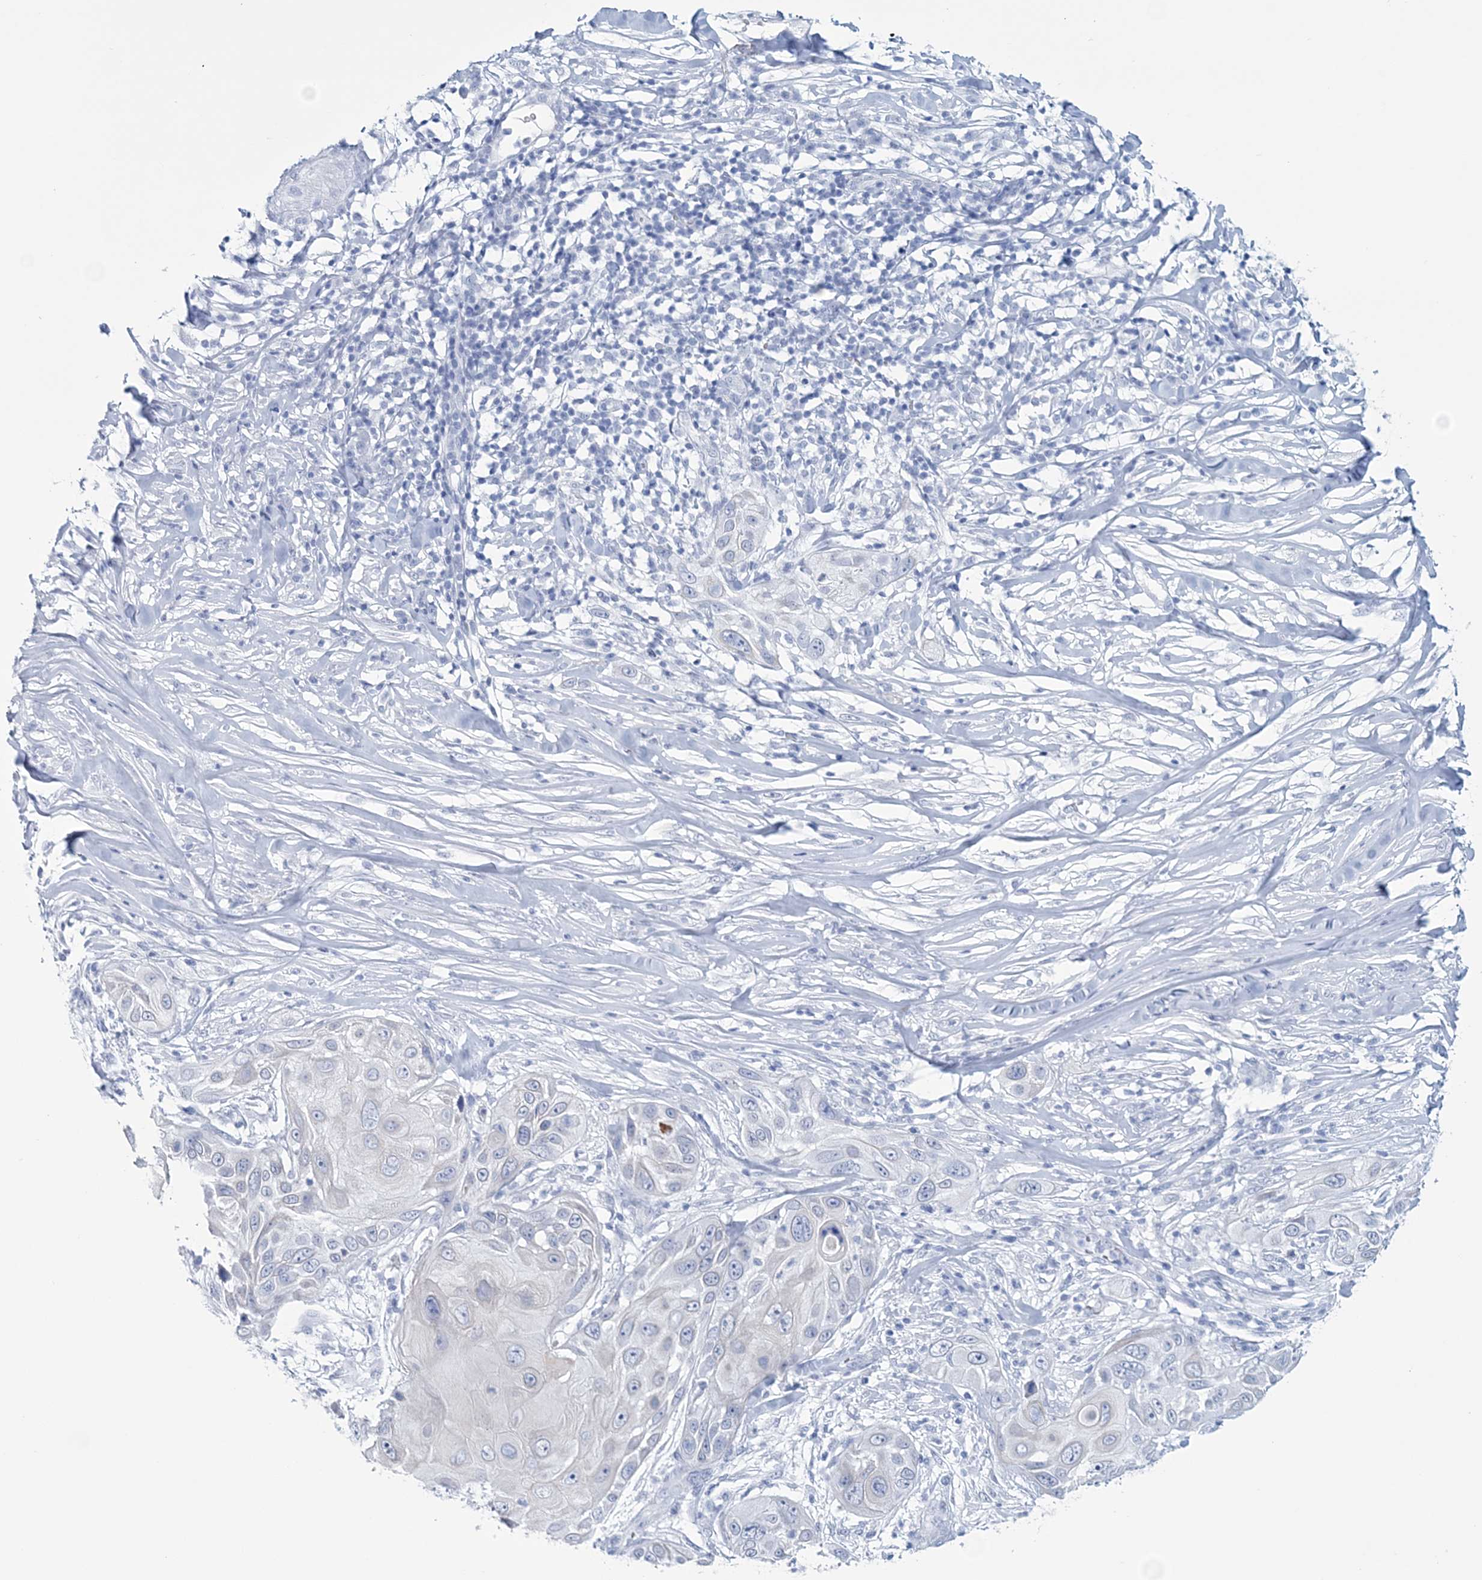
{"staining": {"intensity": "negative", "quantity": "none", "location": "none"}, "tissue": "skin cancer", "cell_type": "Tumor cells", "image_type": "cancer", "snomed": [{"axis": "morphology", "description": "Squamous cell carcinoma, NOS"}, {"axis": "topography", "description": "Skin"}], "caption": "Histopathology image shows no significant protein positivity in tumor cells of skin squamous cell carcinoma. The staining is performed using DAB (3,3'-diaminobenzidine) brown chromogen with nuclei counter-stained in using hematoxylin.", "gene": "DPCD", "patient": {"sex": "female", "age": 44}}